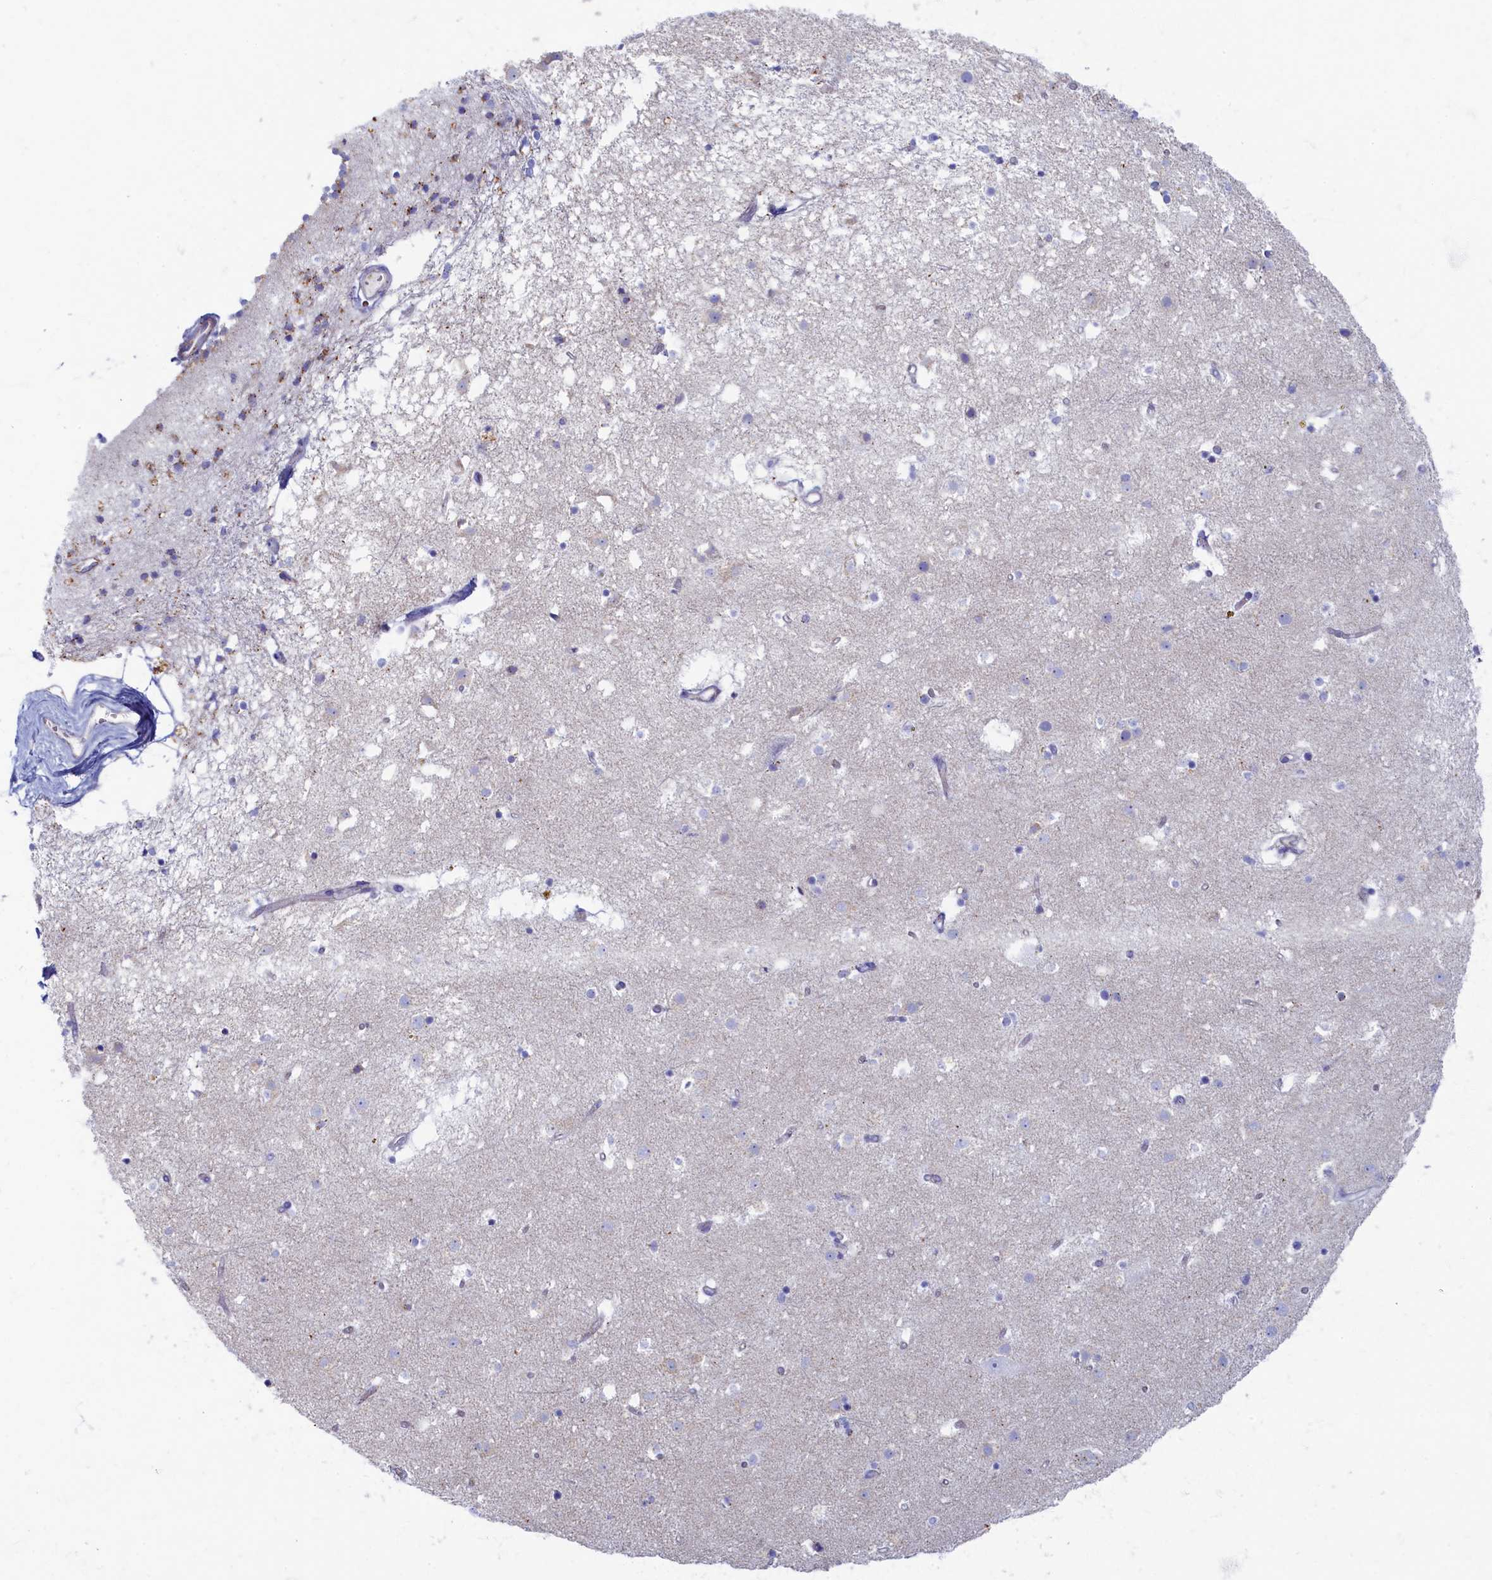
{"staining": {"intensity": "negative", "quantity": "none", "location": "none"}, "tissue": "caudate", "cell_type": "Glial cells", "image_type": "normal", "snomed": [{"axis": "morphology", "description": "Normal tissue, NOS"}, {"axis": "topography", "description": "Lateral ventricle wall"}], "caption": "This is an immunohistochemistry (IHC) histopathology image of unremarkable human caudate. There is no staining in glial cells.", "gene": "OCIAD2", "patient": {"sex": "male", "age": 70}}